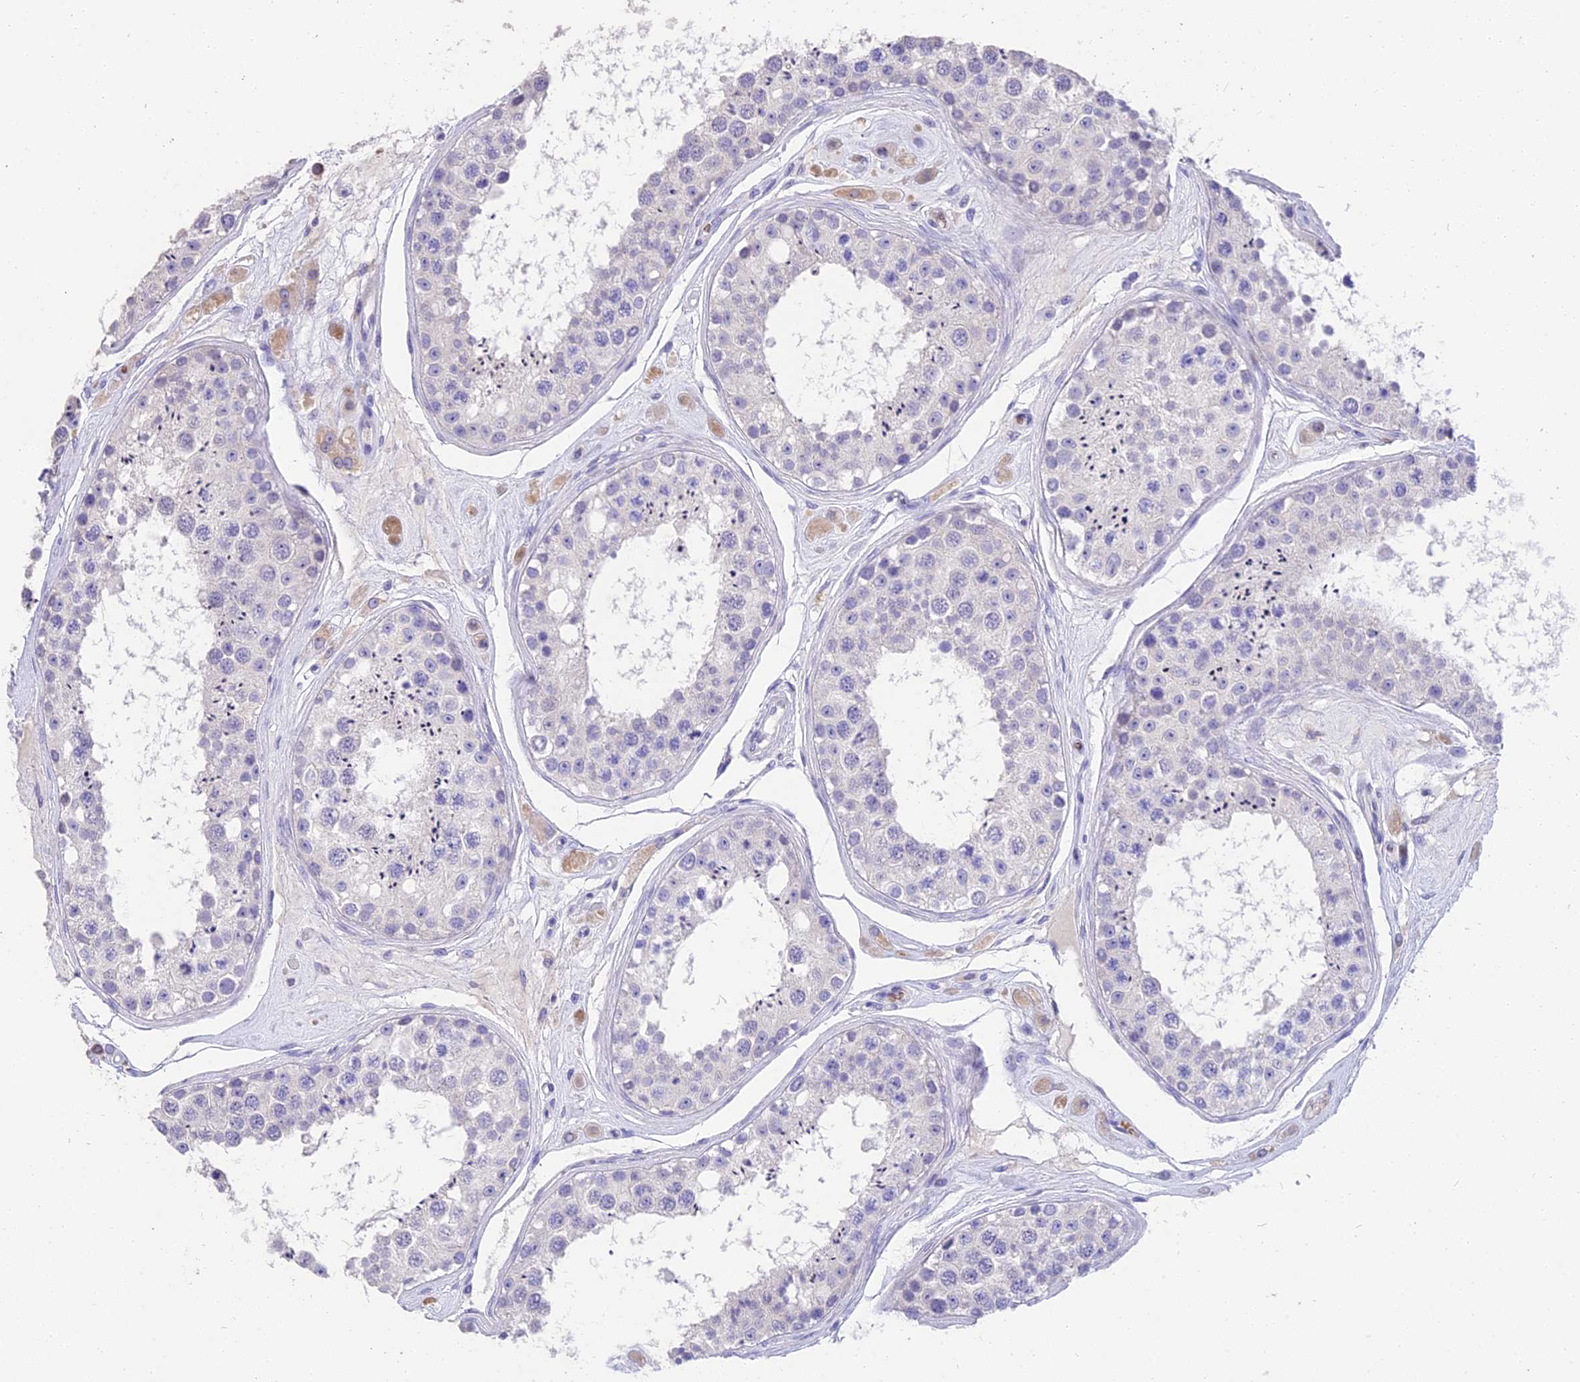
{"staining": {"intensity": "negative", "quantity": "none", "location": "none"}, "tissue": "testis", "cell_type": "Cells in seminiferous ducts", "image_type": "normal", "snomed": [{"axis": "morphology", "description": "Normal tissue, NOS"}, {"axis": "topography", "description": "Testis"}], "caption": "DAB (3,3'-diaminobenzidine) immunohistochemical staining of normal human testis shows no significant staining in cells in seminiferous ducts. Nuclei are stained in blue.", "gene": "TNNC2", "patient": {"sex": "male", "age": 25}}